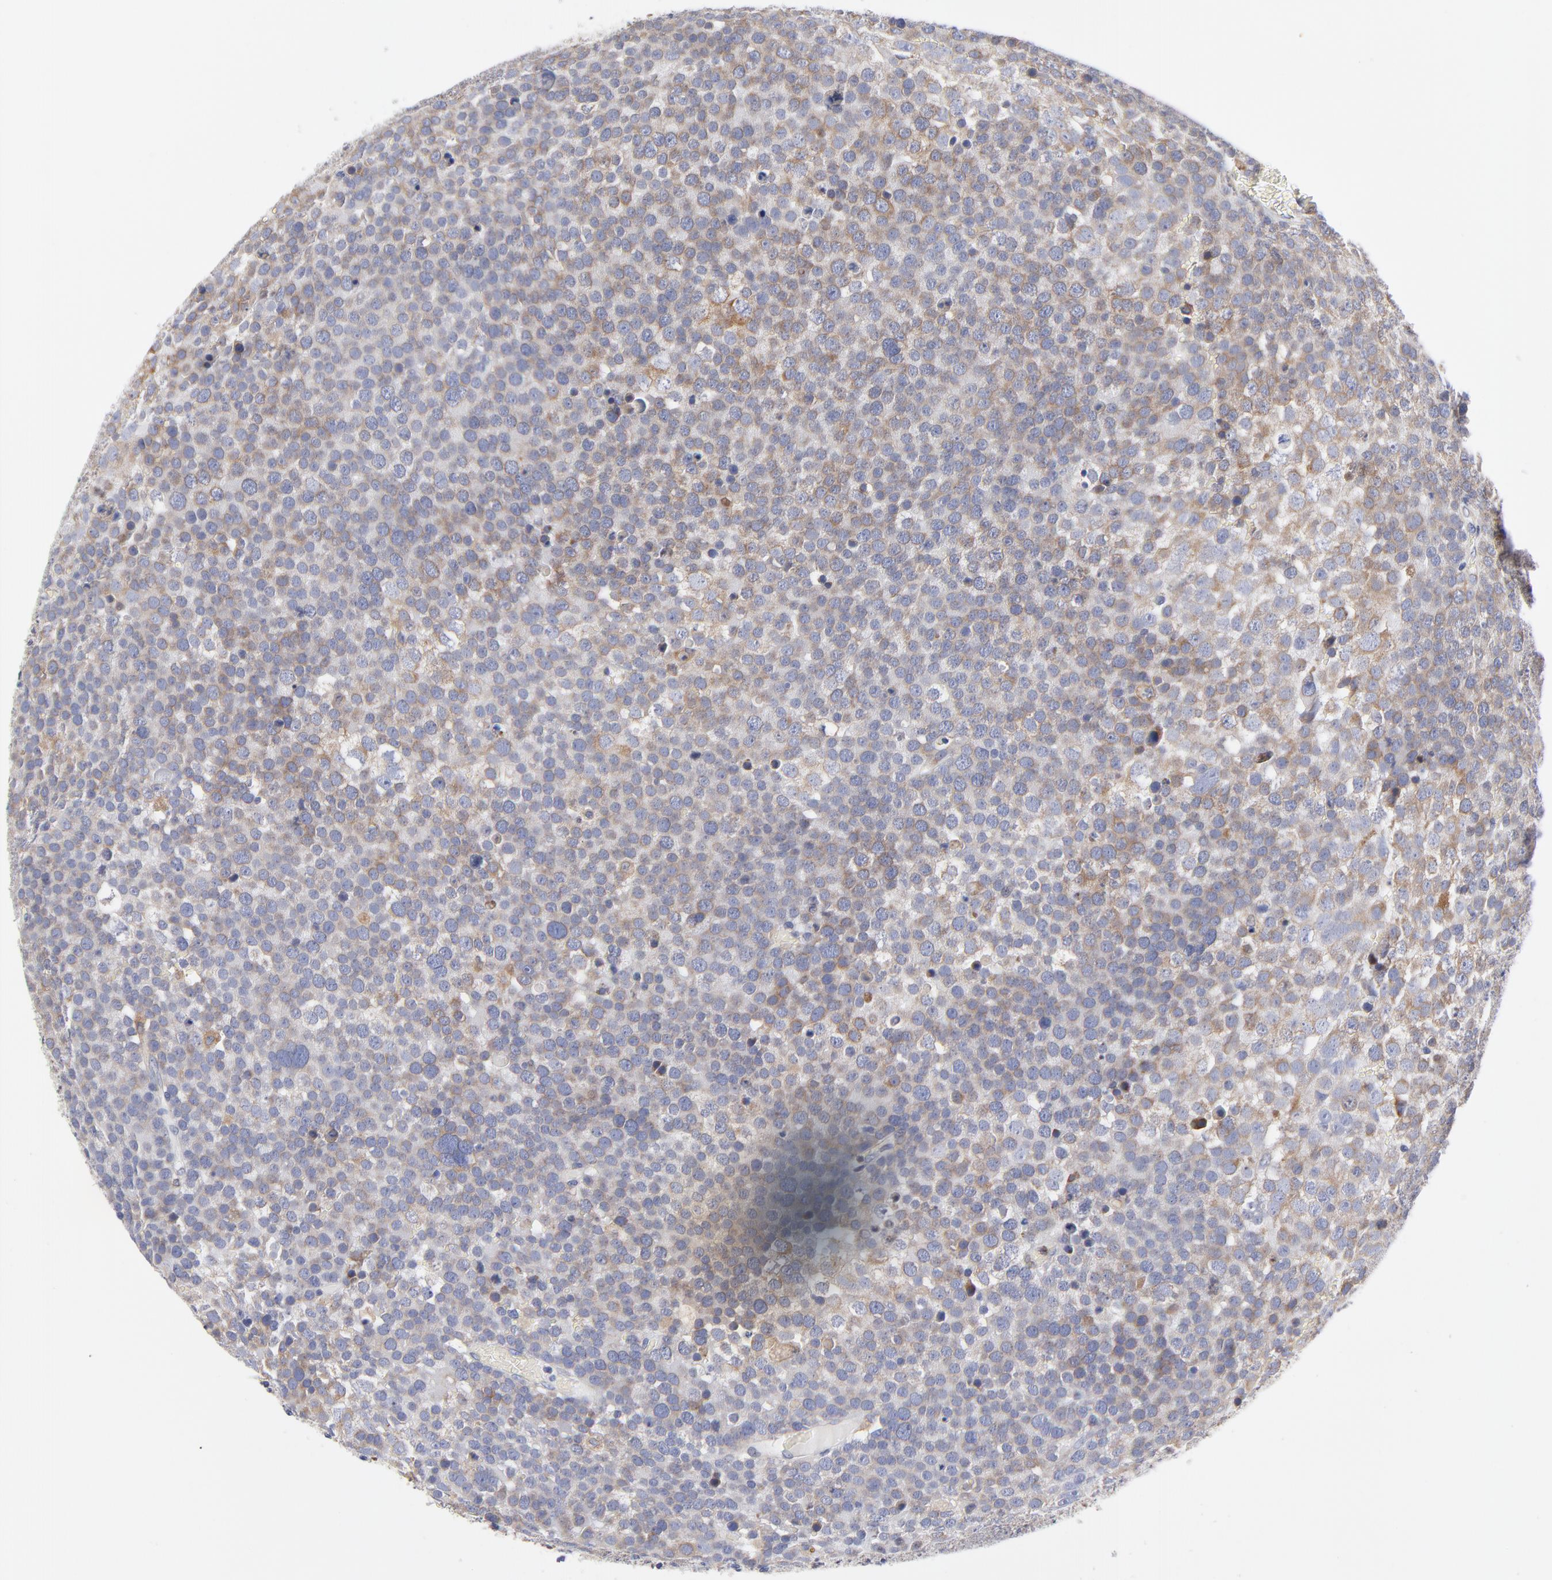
{"staining": {"intensity": "moderate", "quantity": ">75%", "location": "cytoplasmic/membranous"}, "tissue": "testis cancer", "cell_type": "Tumor cells", "image_type": "cancer", "snomed": [{"axis": "morphology", "description": "Seminoma, NOS"}, {"axis": "topography", "description": "Testis"}], "caption": "Testis seminoma tissue exhibits moderate cytoplasmic/membranous positivity in about >75% of tumor cells, visualized by immunohistochemistry.", "gene": "MOSPD2", "patient": {"sex": "male", "age": 71}}